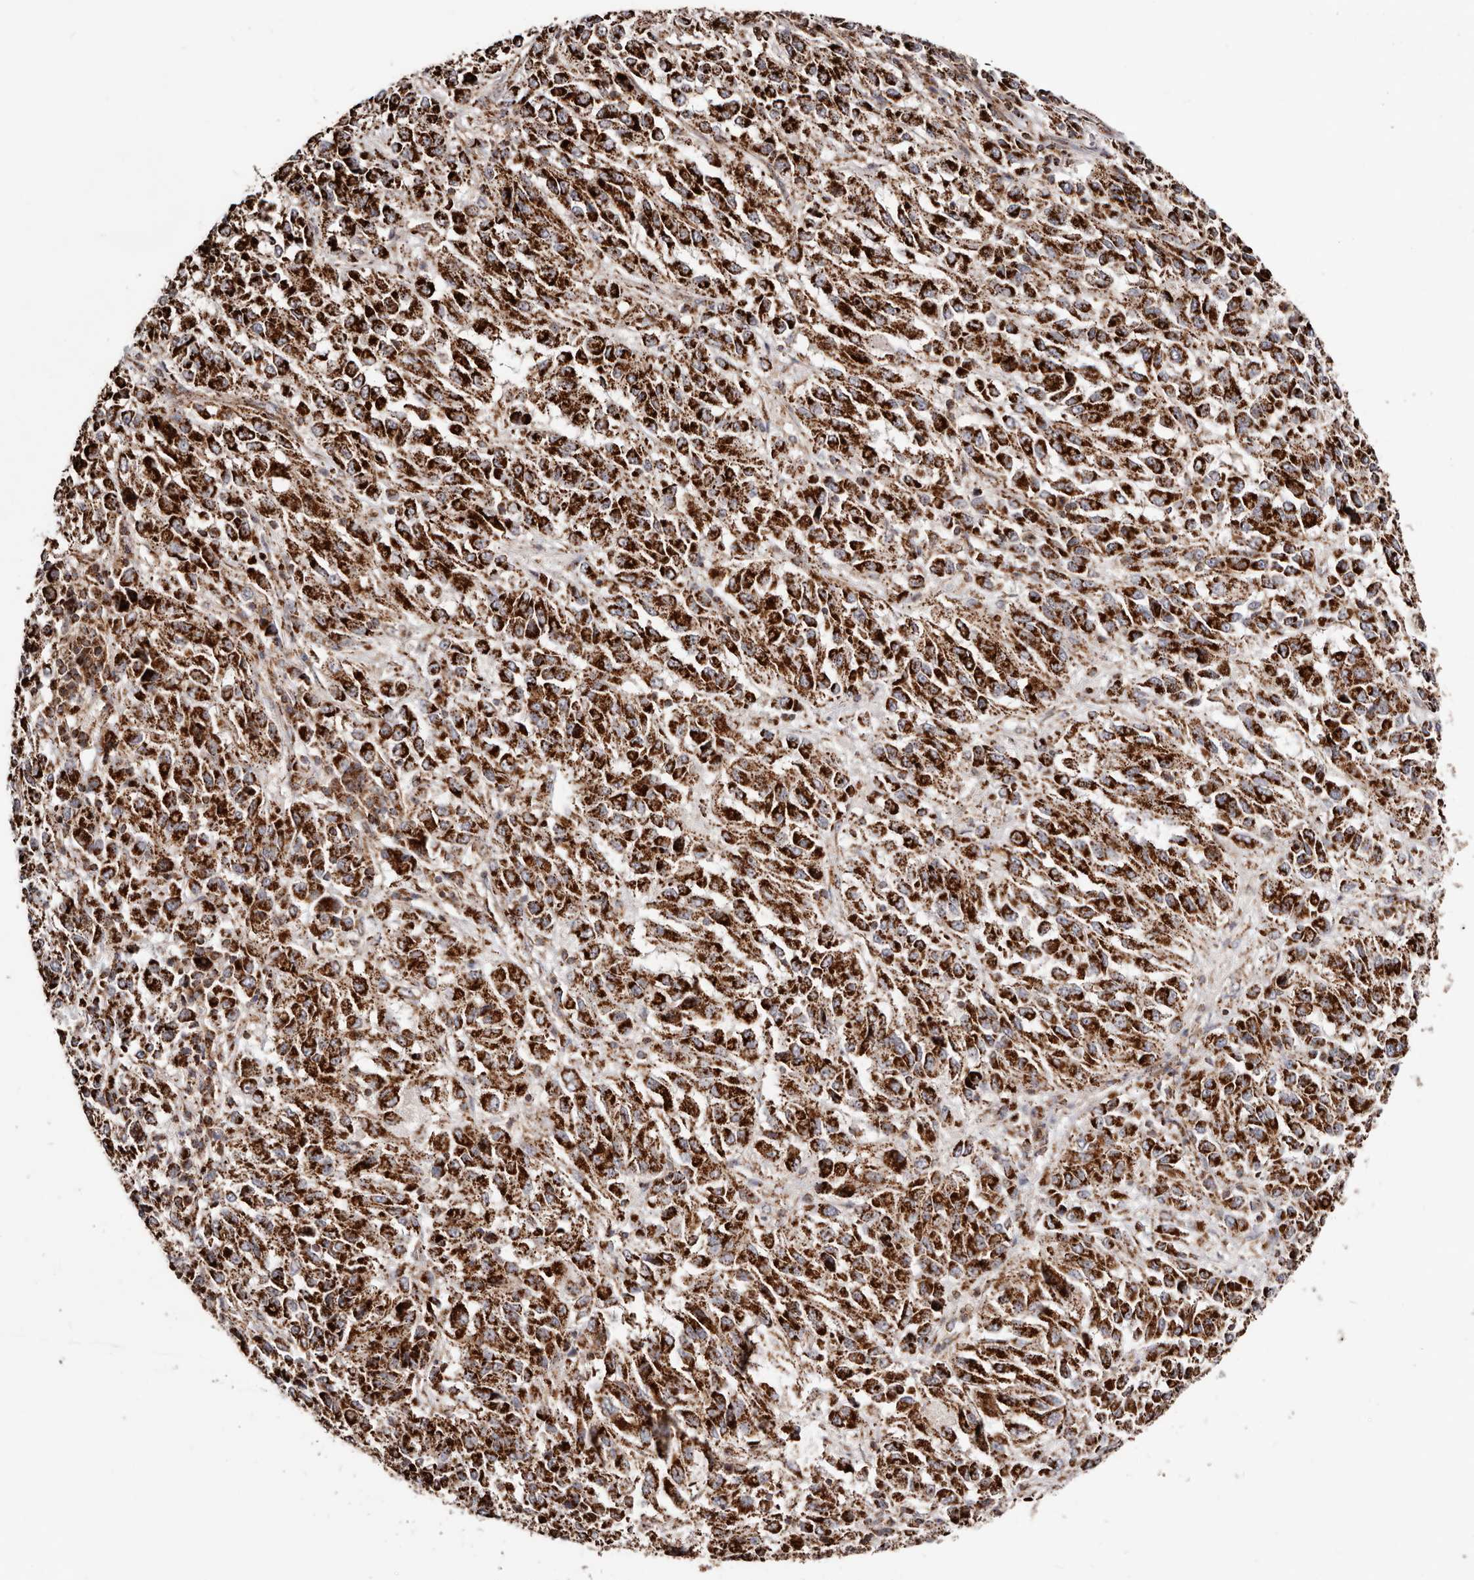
{"staining": {"intensity": "strong", "quantity": ">75%", "location": "cytoplasmic/membranous"}, "tissue": "melanoma", "cell_type": "Tumor cells", "image_type": "cancer", "snomed": [{"axis": "morphology", "description": "Malignant melanoma, Metastatic site"}, {"axis": "topography", "description": "Lung"}], "caption": "Protein staining of melanoma tissue shows strong cytoplasmic/membranous staining in approximately >75% of tumor cells.", "gene": "PRKACB", "patient": {"sex": "male", "age": 64}}